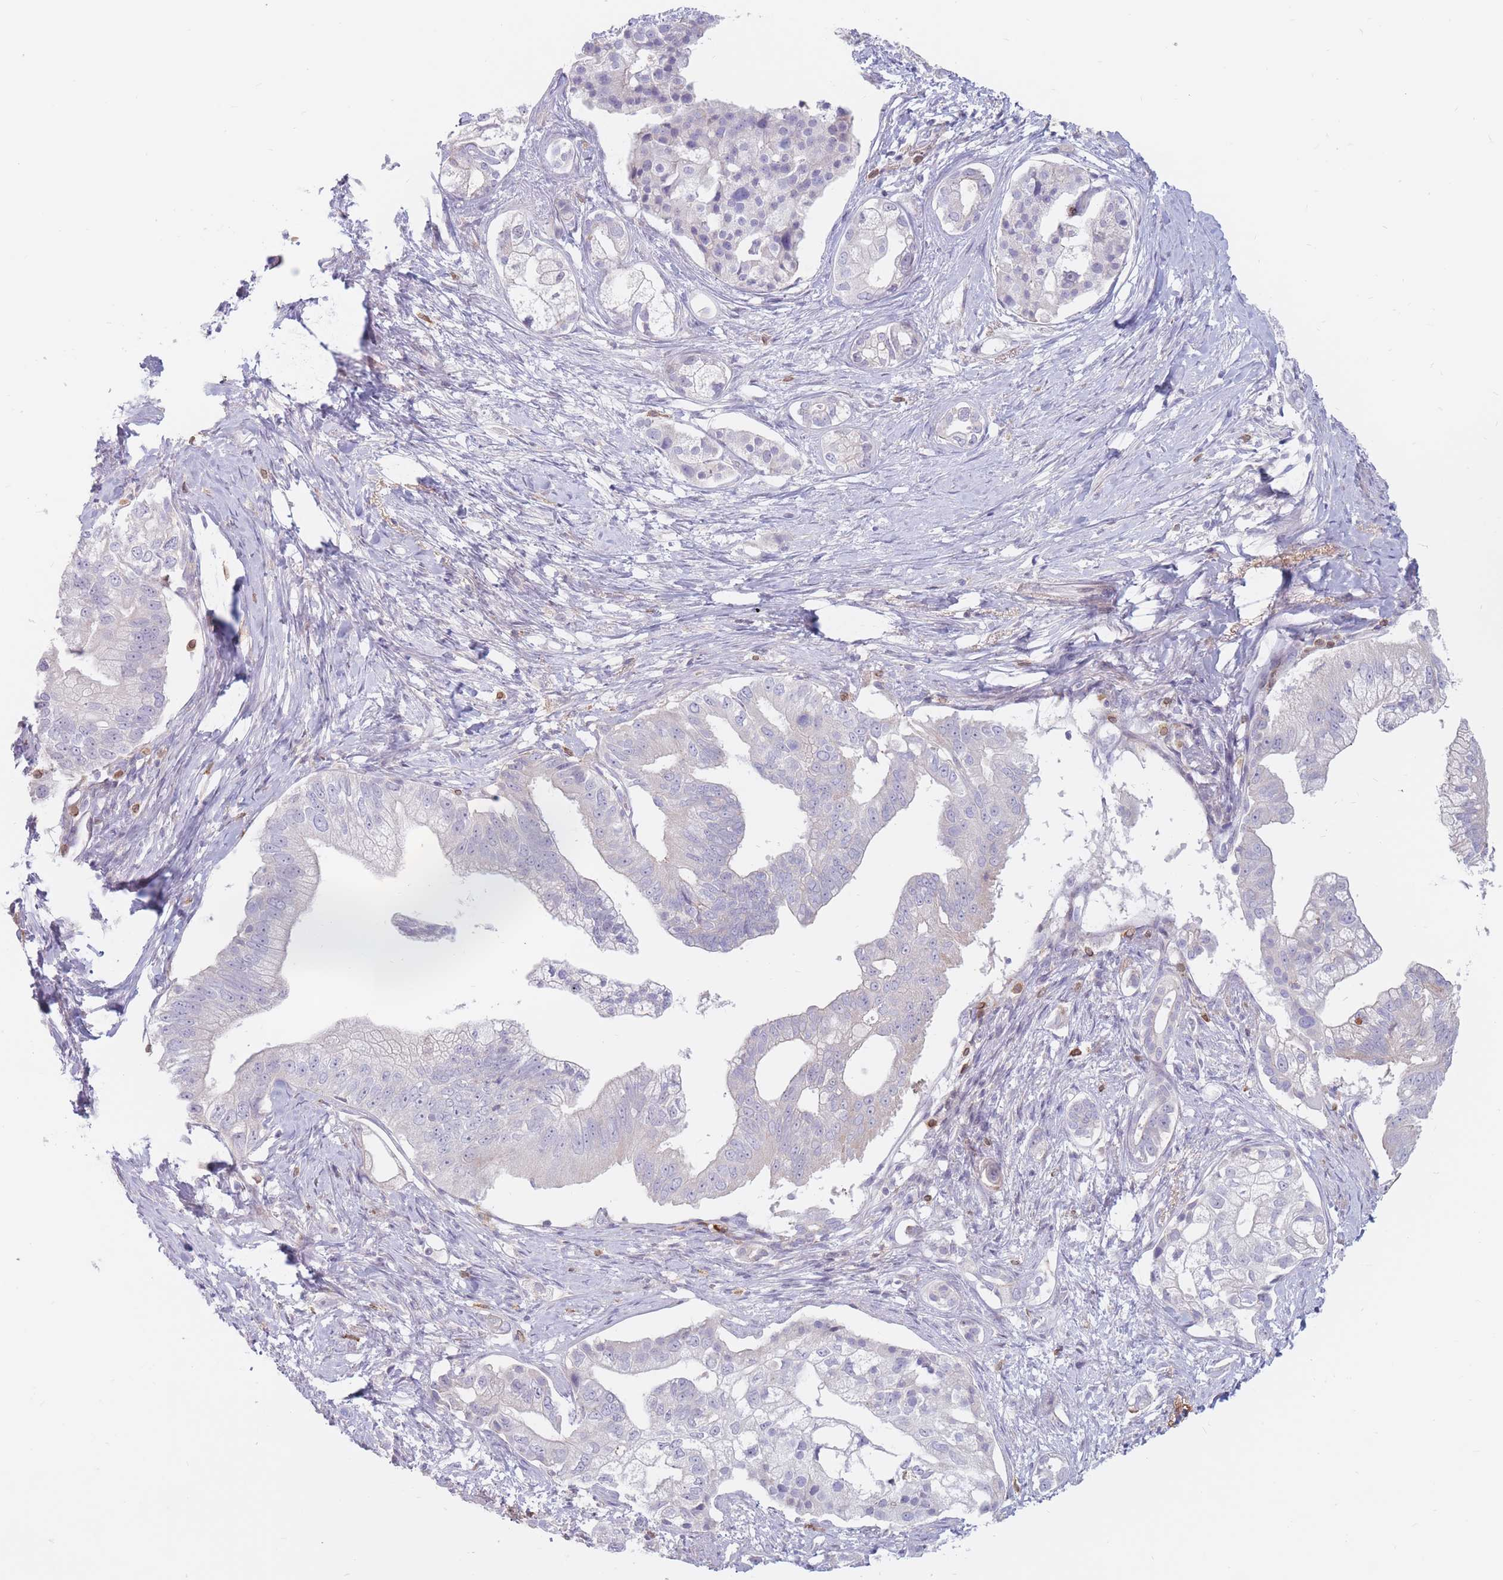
{"staining": {"intensity": "negative", "quantity": "none", "location": "none"}, "tissue": "pancreatic cancer", "cell_type": "Tumor cells", "image_type": "cancer", "snomed": [{"axis": "morphology", "description": "Adenocarcinoma, NOS"}, {"axis": "topography", "description": "Pancreas"}], "caption": "This is an IHC photomicrograph of pancreatic cancer (adenocarcinoma). There is no expression in tumor cells.", "gene": "PTGDR", "patient": {"sex": "male", "age": 70}}